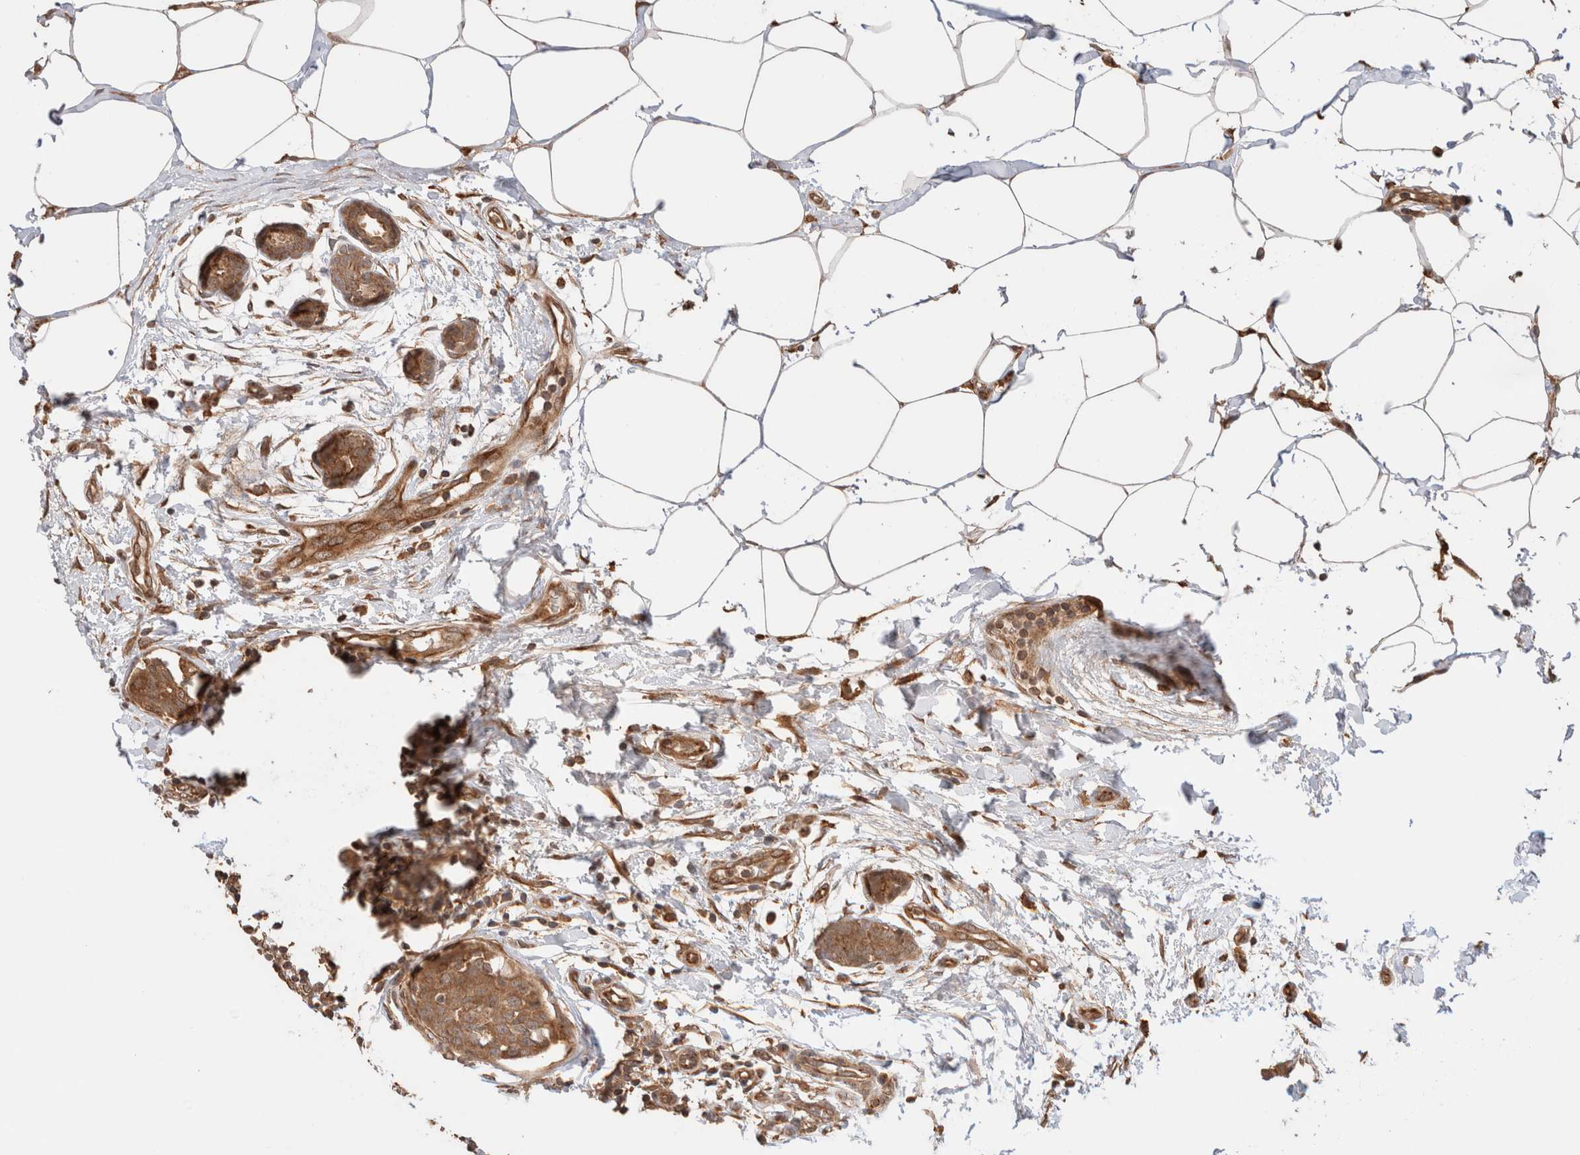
{"staining": {"intensity": "moderate", "quantity": ">75%", "location": "cytoplasmic/membranous"}, "tissue": "breast cancer", "cell_type": "Tumor cells", "image_type": "cancer", "snomed": [{"axis": "morphology", "description": "Normal tissue, NOS"}, {"axis": "morphology", "description": "Duct carcinoma"}, {"axis": "topography", "description": "Breast"}], "caption": "Moderate cytoplasmic/membranous staining for a protein is identified in about >75% of tumor cells of infiltrating ductal carcinoma (breast) using immunohistochemistry (IHC).", "gene": "SIKE1", "patient": {"sex": "female", "age": 37}}